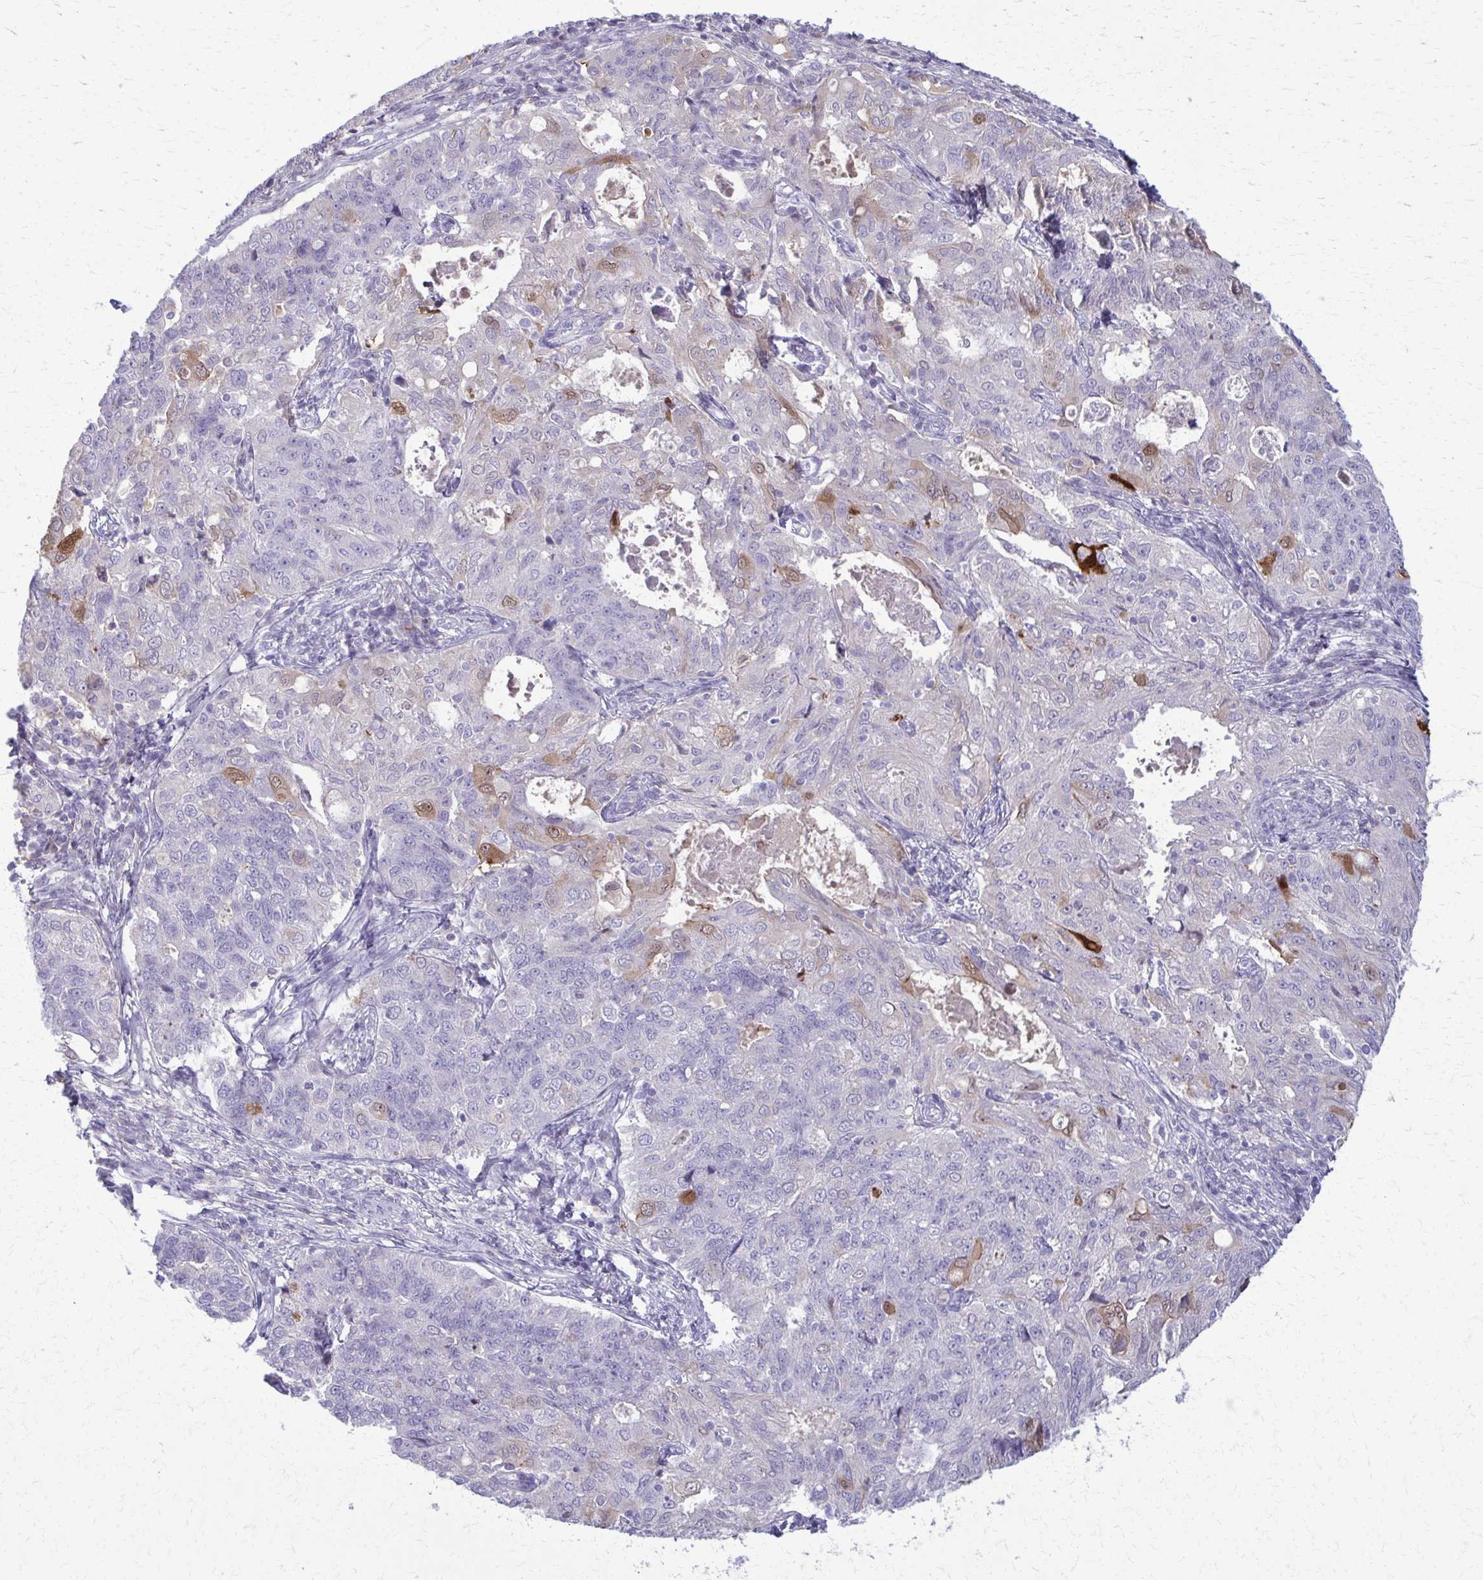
{"staining": {"intensity": "moderate", "quantity": "<25%", "location": "cytoplasmic/membranous,nuclear"}, "tissue": "endometrial cancer", "cell_type": "Tumor cells", "image_type": "cancer", "snomed": [{"axis": "morphology", "description": "Adenocarcinoma, NOS"}, {"axis": "topography", "description": "Endometrium"}], "caption": "Endometrial adenocarcinoma stained with a protein marker reveals moderate staining in tumor cells.", "gene": "OR4M1", "patient": {"sex": "female", "age": 43}}